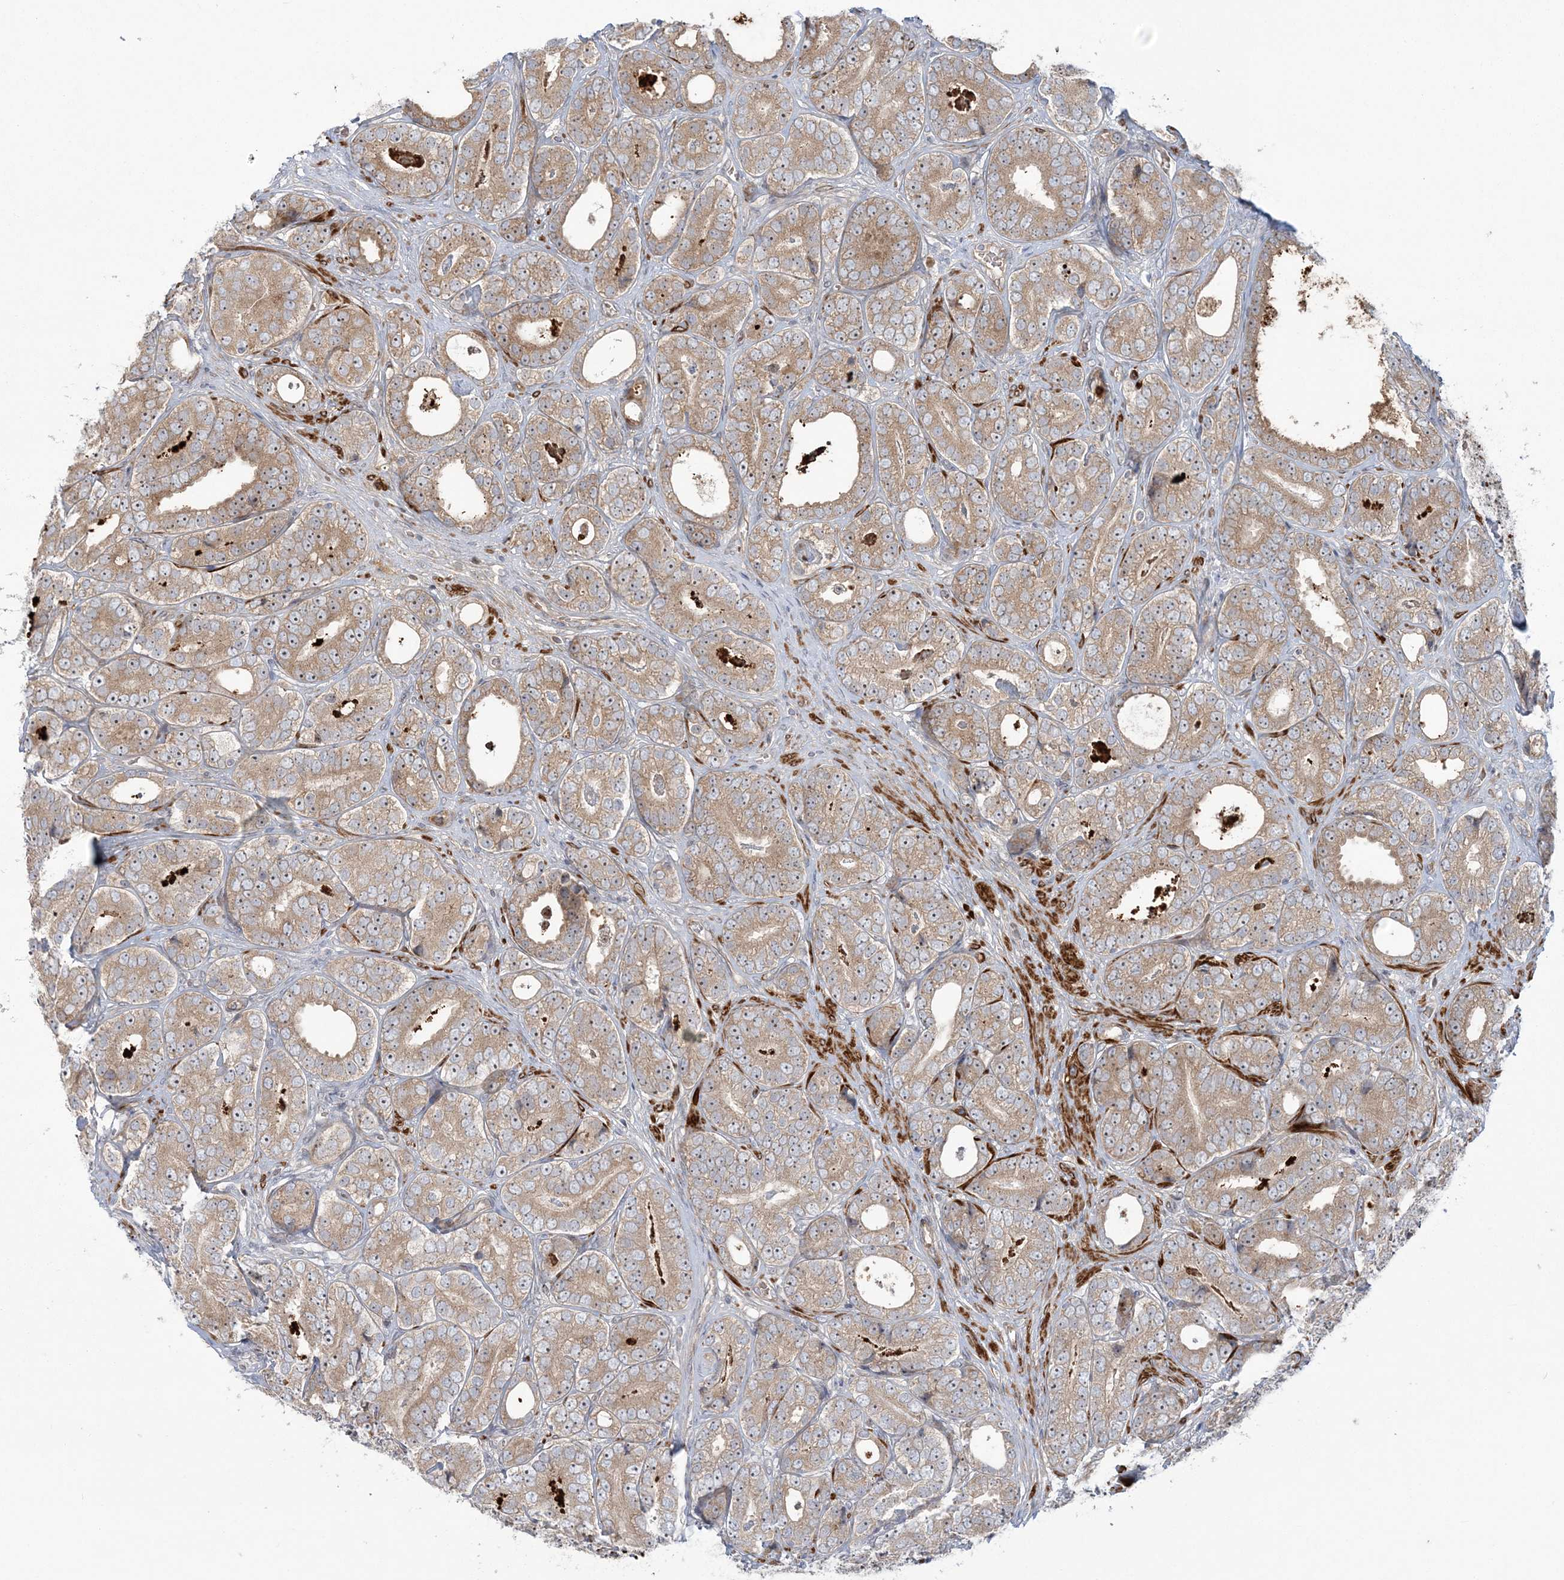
{"staining": {"intensity": "moderate", "quantity": ">75%", "location": "cytoplasmic/membranous,nuclear"}, "tissue": "prostate cancer", "cell_type": "Tumor cells", "image_type": "cancer", "snomed": [{"axis": "morphology", "description": "Adenocarcinoma, High grade"}, {"axis": "topography", "description": "Prostate"}], "caption": "Moderate cytoplasmic/membranous and nuclear expression for a protein is seen in about >75% of tumor cells of prostate cancer (adenocarcinoma (high-grade)) using immunohistochemistry.", "gene": "NUDT9", "patient": {"sex": "male", "age": 56}}